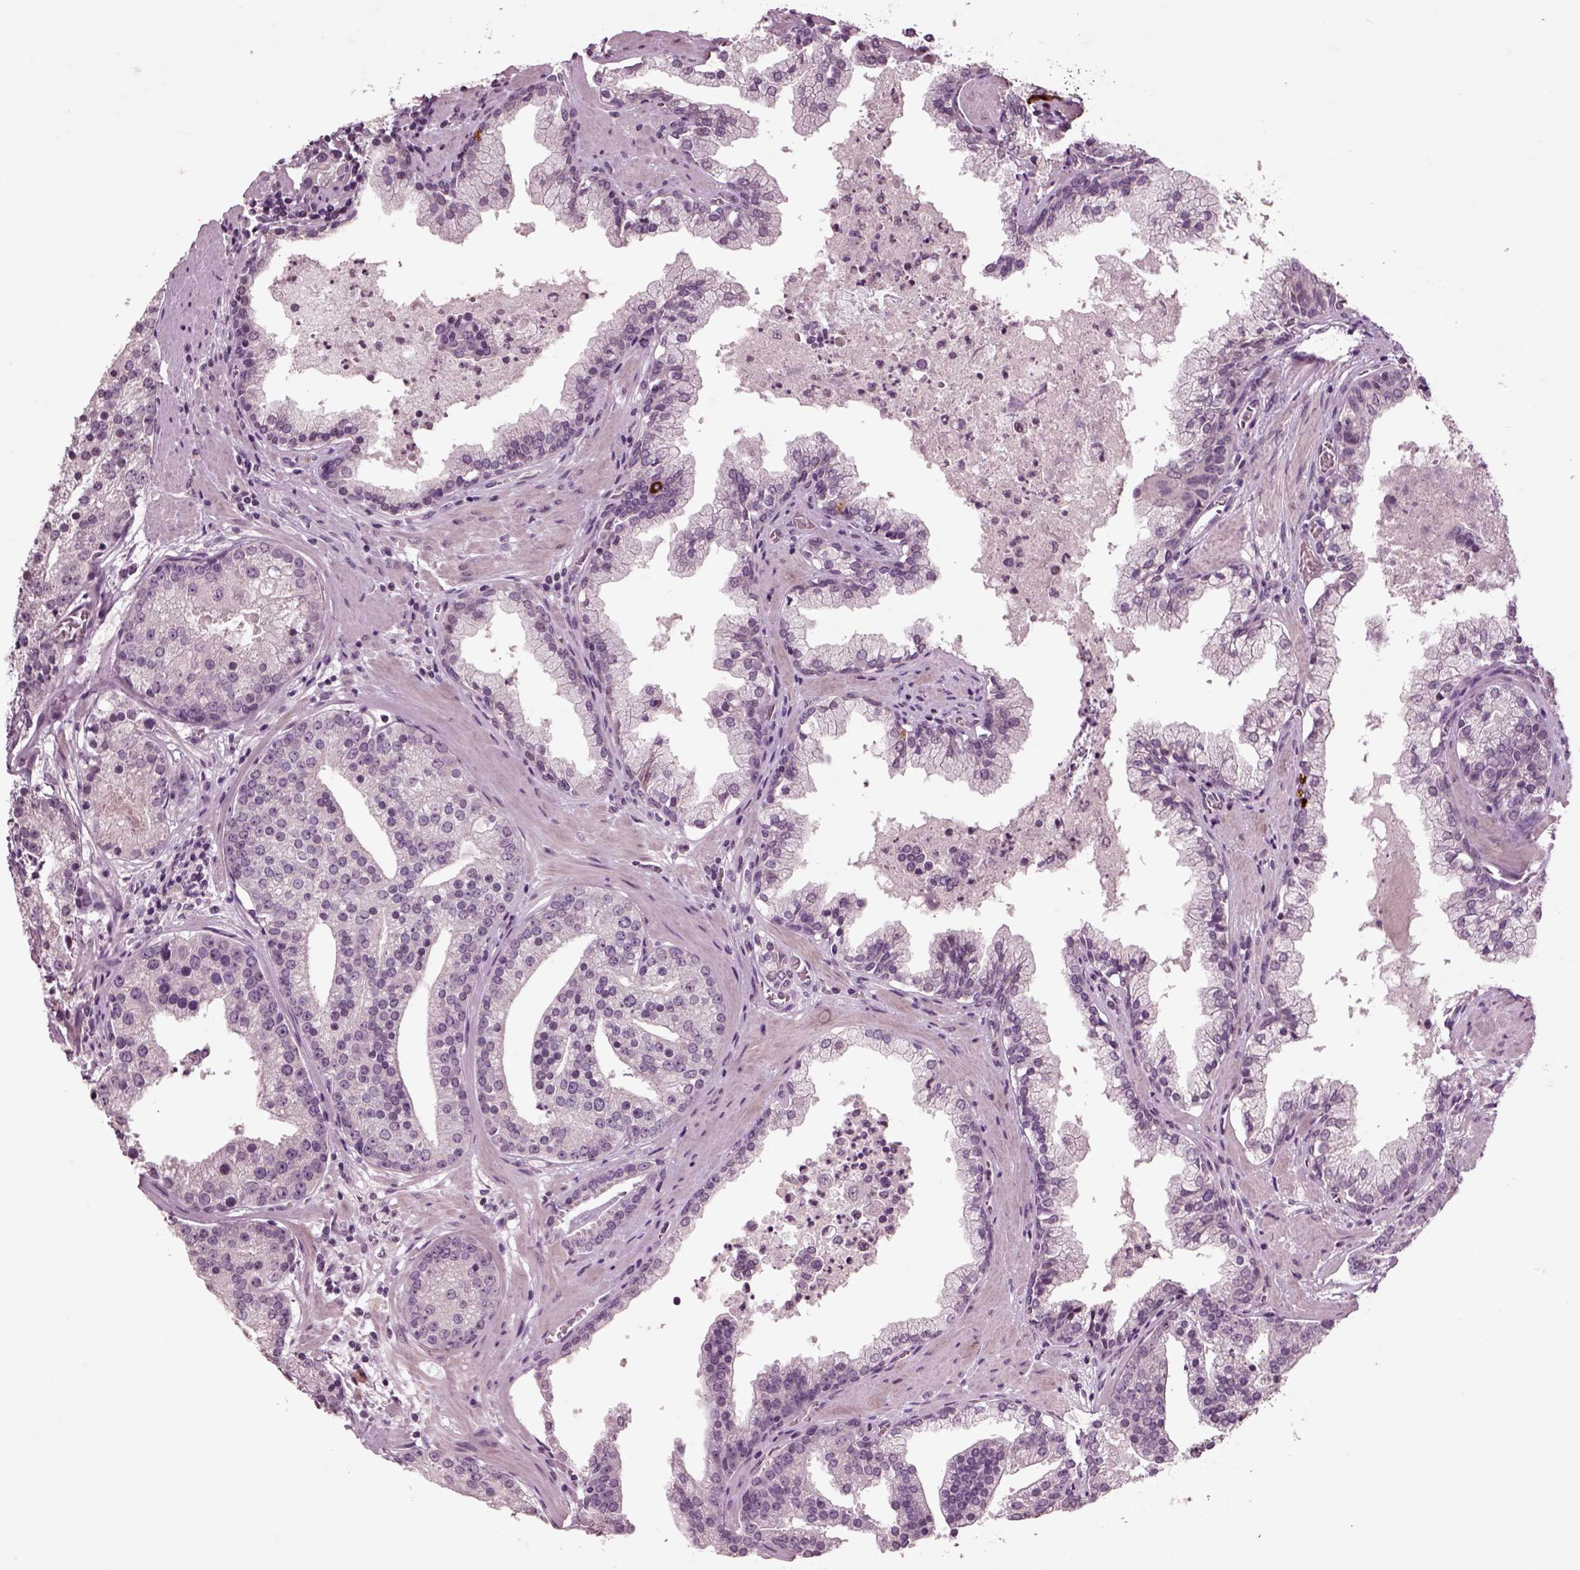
{"staining": {"intensity": "negative", "quantity": "none", "location": "none"}, "tissue": "prostate cancer", "cell_type": "Tumor cells", "image_type": "cancer", "snomed": [{"axis": "morphology", "description": "Adenocarcinoma, NOS"}, {"axis": "topography", "description": "Prostate and seminal vesicle, NOS"}, {"axis": "topography", "description": "Prostate"}], "caption": "An image of human prostate cancer (adenocarcinoma) is negative for staining in tumor cells.", "gene": "CHGB", "patient": {"sex": "male", "age": 44}}